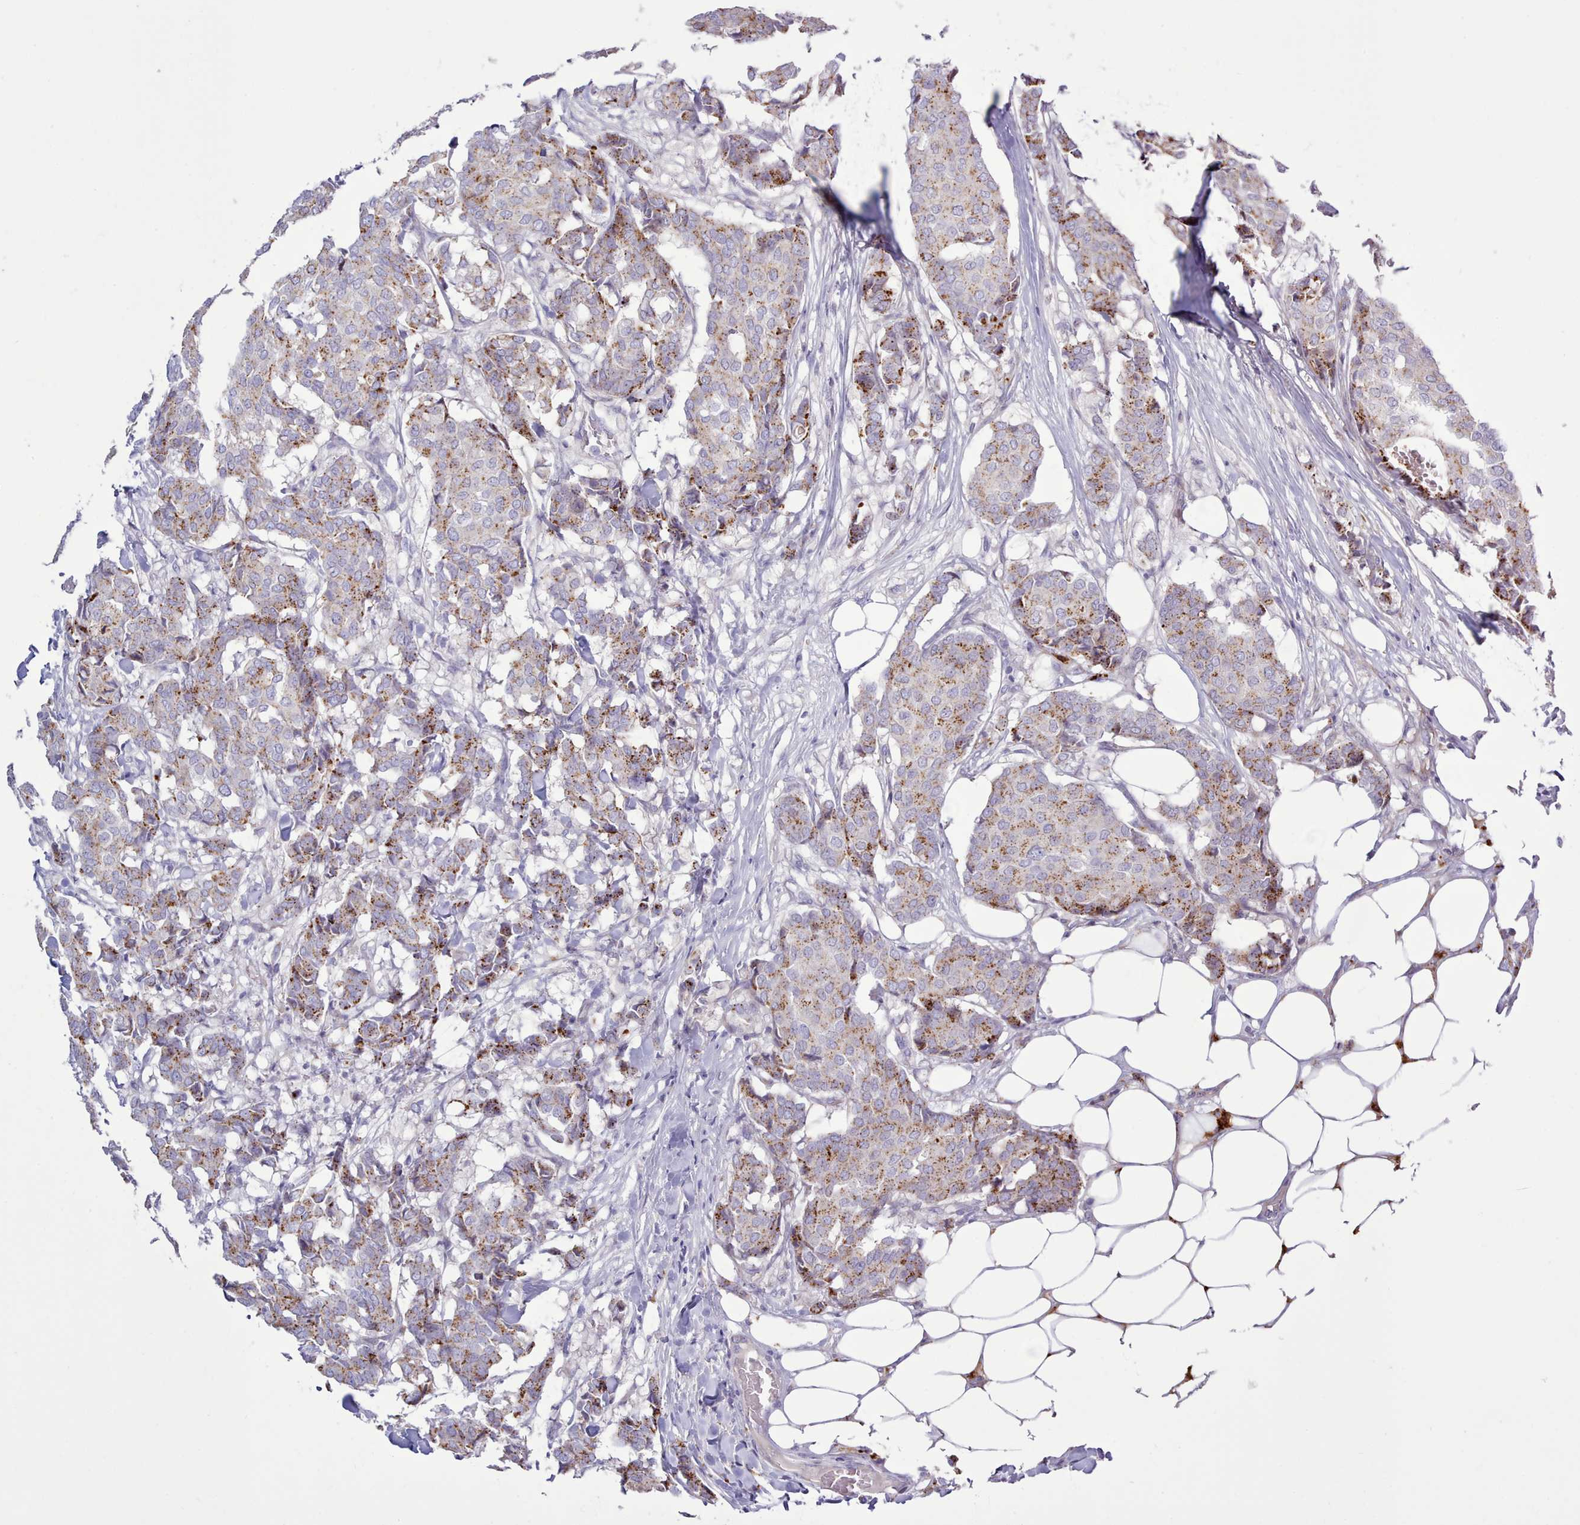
{"staining": {"intensity": "moderate", "quantity": "25%-75%", "location": "cytoplasmic/membranous"}, "tissue": "breast cancer", "cell_type": "Tumor cells", "image_type": "cancer", "snomed": [{"axis": "morphology", "description": "Duct carcinoma"}, {"axis": "topography", "description": "Breast"}], "caption": "High-magnification brightfield microscopy of breast invasive ductal carcinoma stained with DAB (brown) and counterstained with hematoxylin (blue). tumor cells exhibit moderate cytoplasmic/membranous positivity is seen in about25%-75% of cells. Ihc stains the protein in brown and the nuclei are stained blue.", "gene": "SRD5A1", "patient": {"sex": "female", "age": 75}}